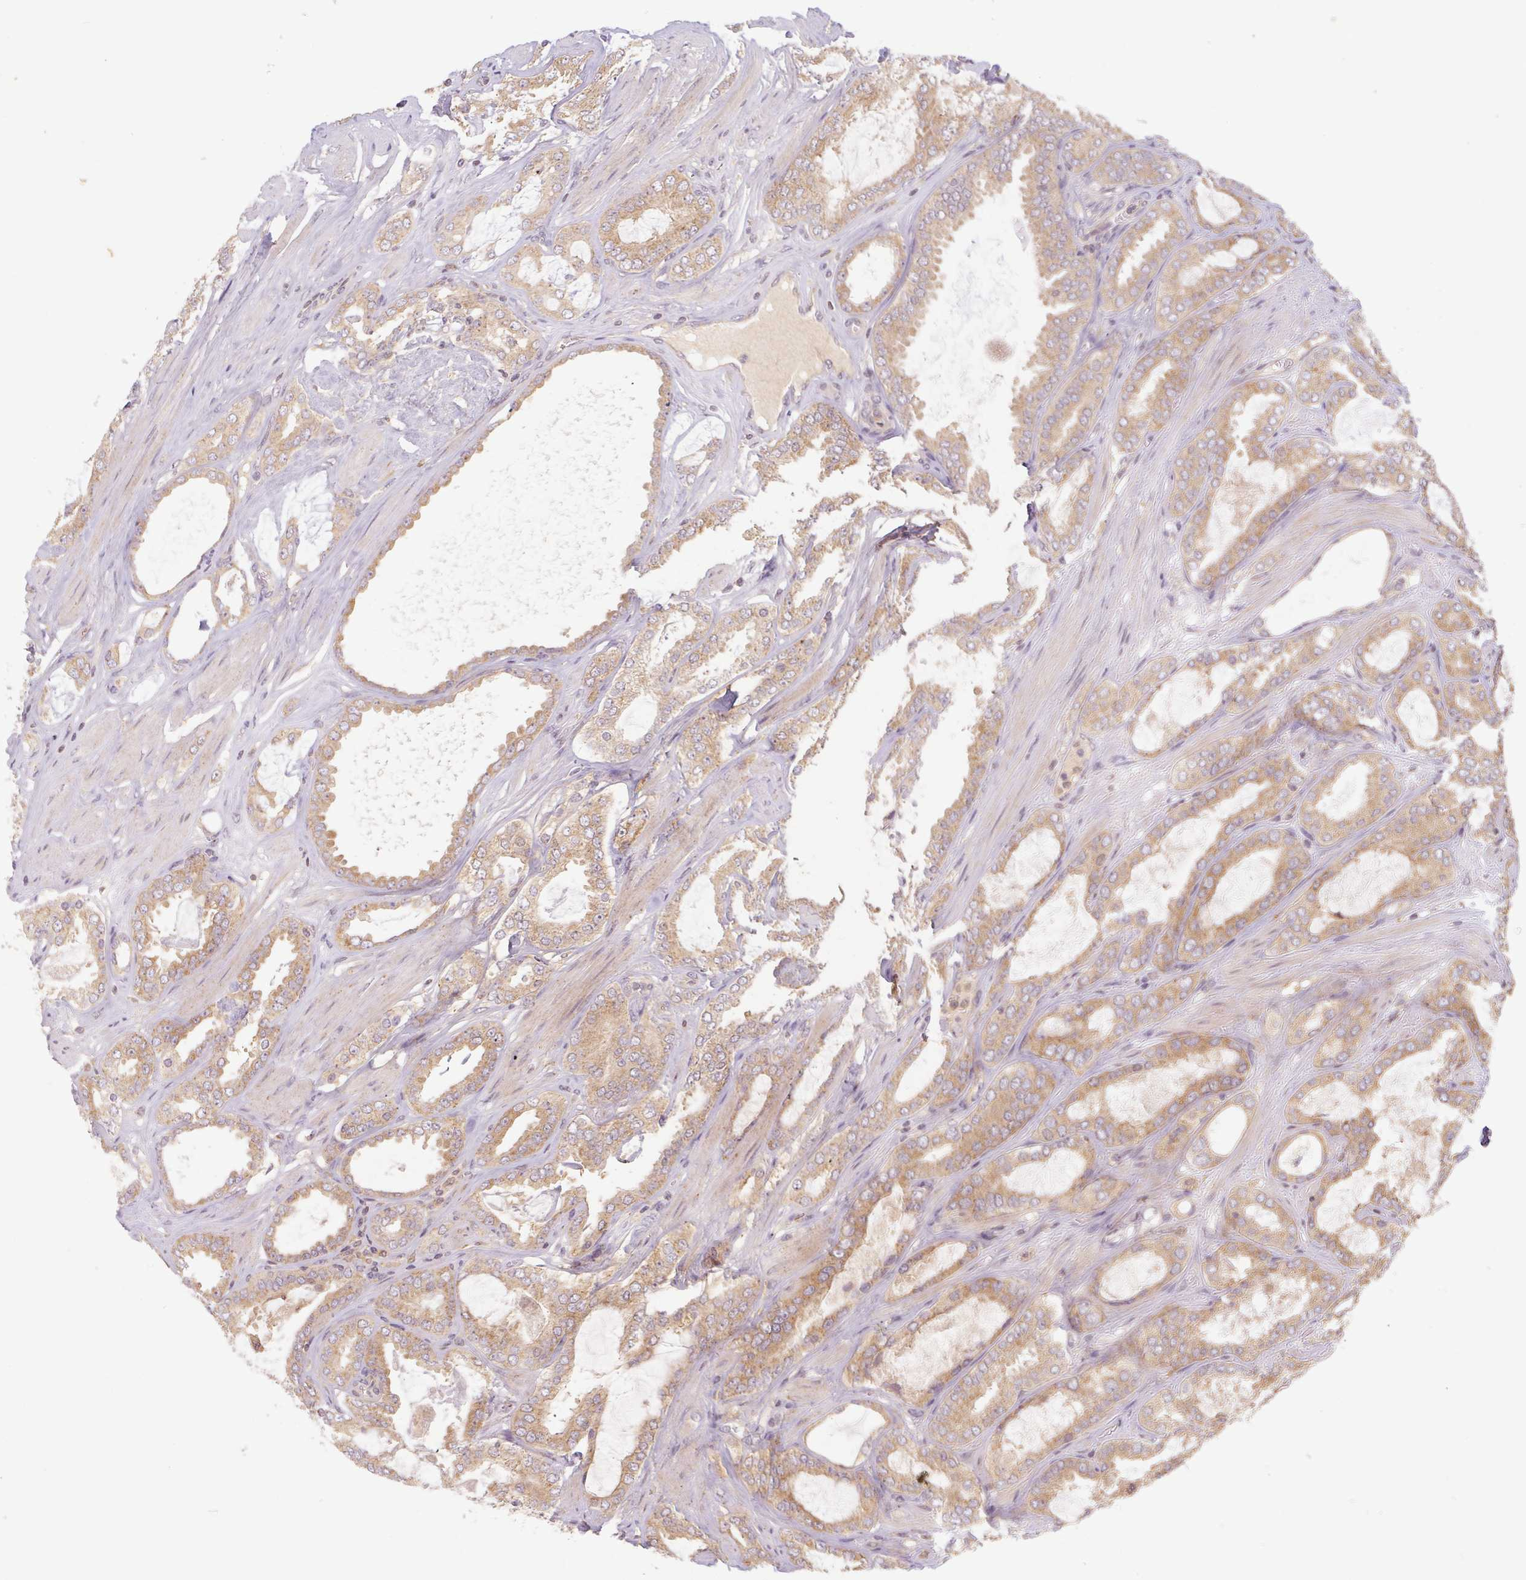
{"staining": {"intensity": "moderate", "quantity": "25%-75%", "location": "cytoplasmic/membranous"}, "tissue": "prostate cancer", "cell_type": "Tumor cells", "image_type": "cancer", "snomed": [{"axis": "morphology", "description": "Adenocarcinoma, High grade"}, {"axis": "topography", "description": "Prostate"}], "caption": "Prostate cancer stained with a protein marker demonstrates moderate staining in tumor cells.", "gene": "MTHFD1", "patient": {"sex": "male", "age": 63}}